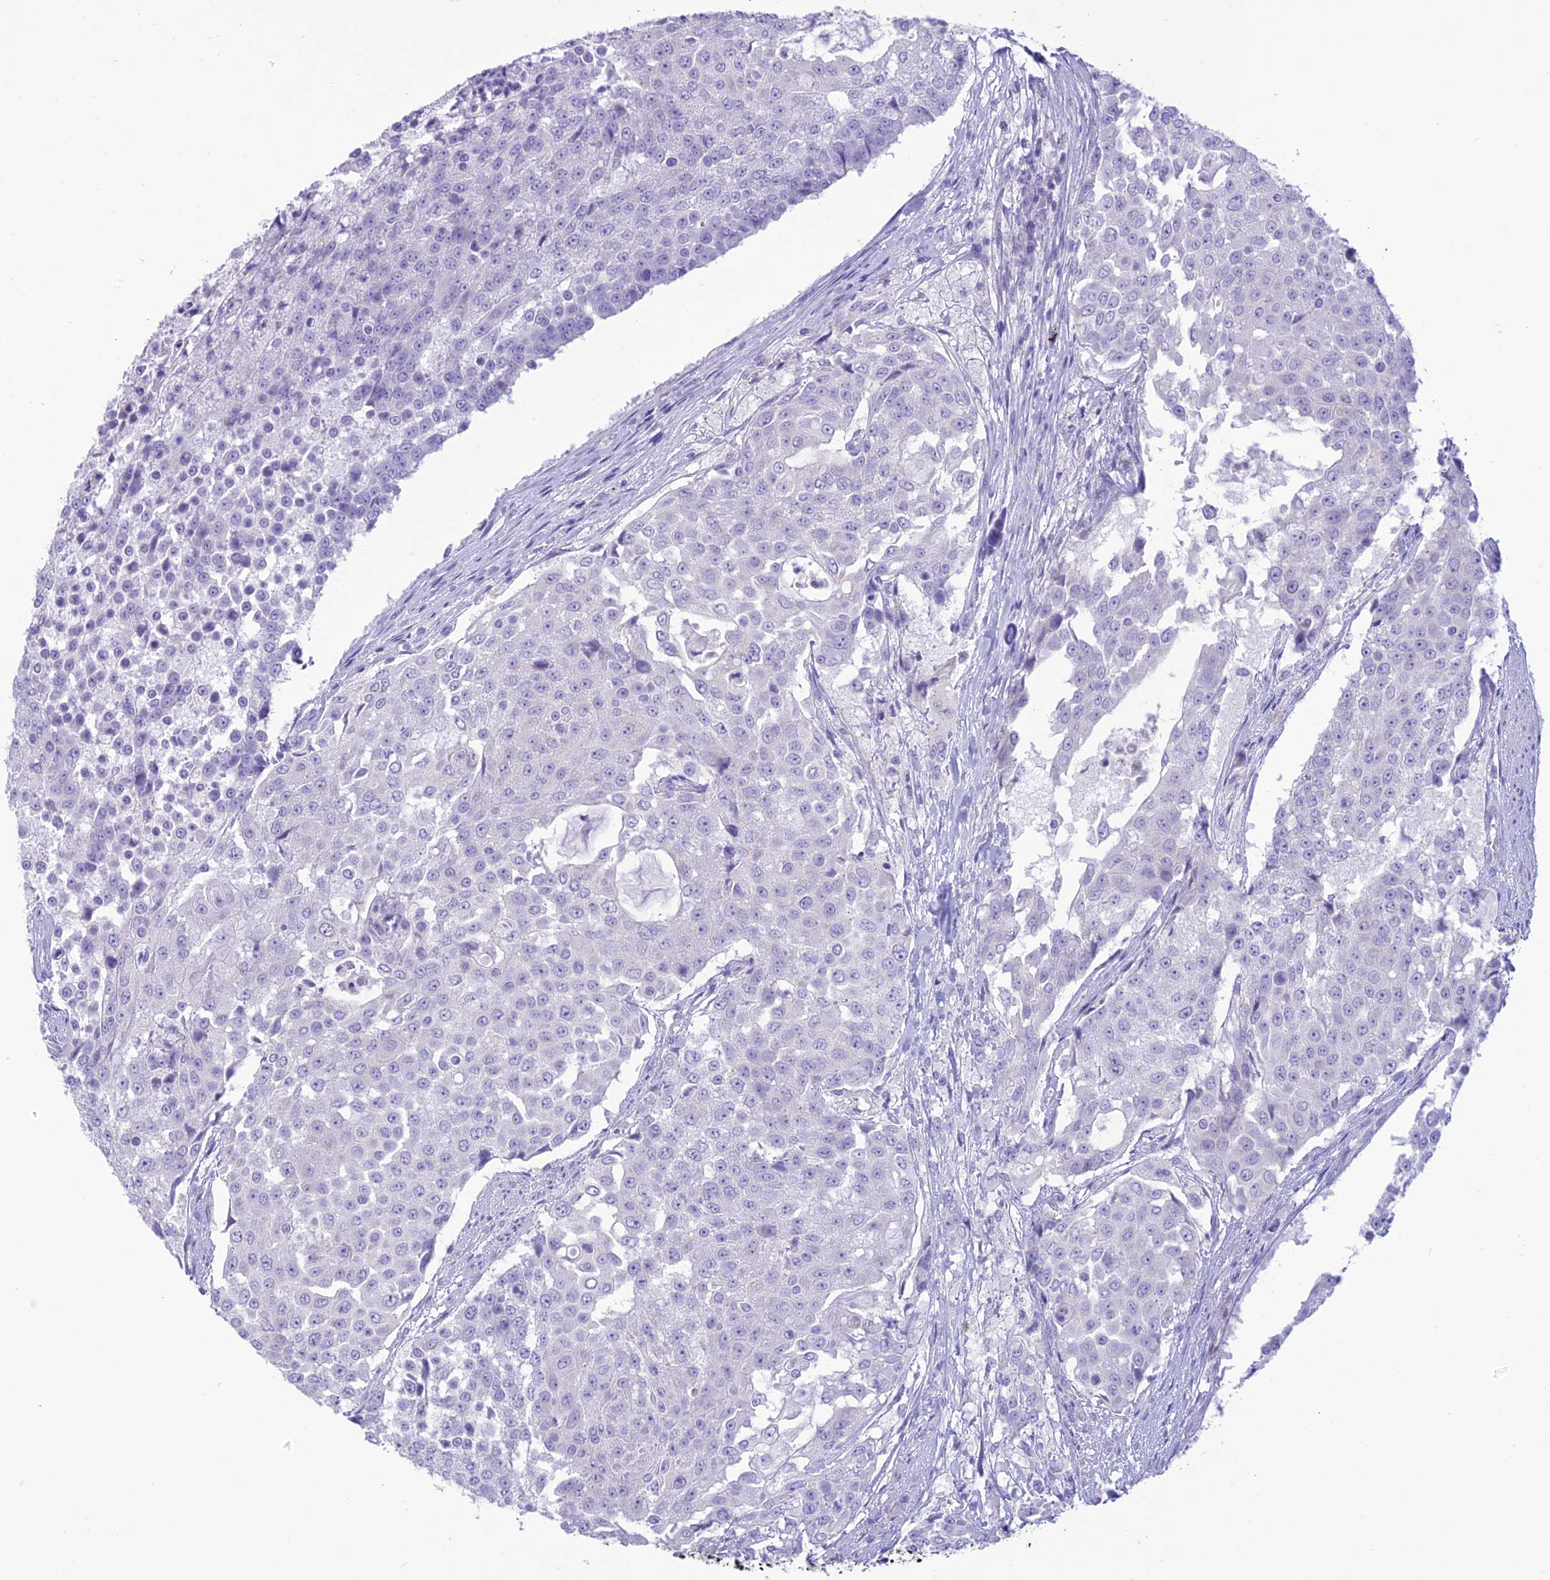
{"staining": {"intensity": "negative", "quantity": "none", "location": "none"}, "tissue": "urothelial cancer", "cell_type": "Tumor cells", "image_type": "cancer", "snomed": [{"axis": "morphology", "description": "Urothelial carcinoma, High grade"}, {"axis": "topography", "description": "Urinary bladder"}], "caption": "Protein analysis of urothelial carcinoma (high-grade) demonstrates no significant staining in tumor cells.", "gene": "DHDH", "patient": {"sex": "female", "age": 63}}